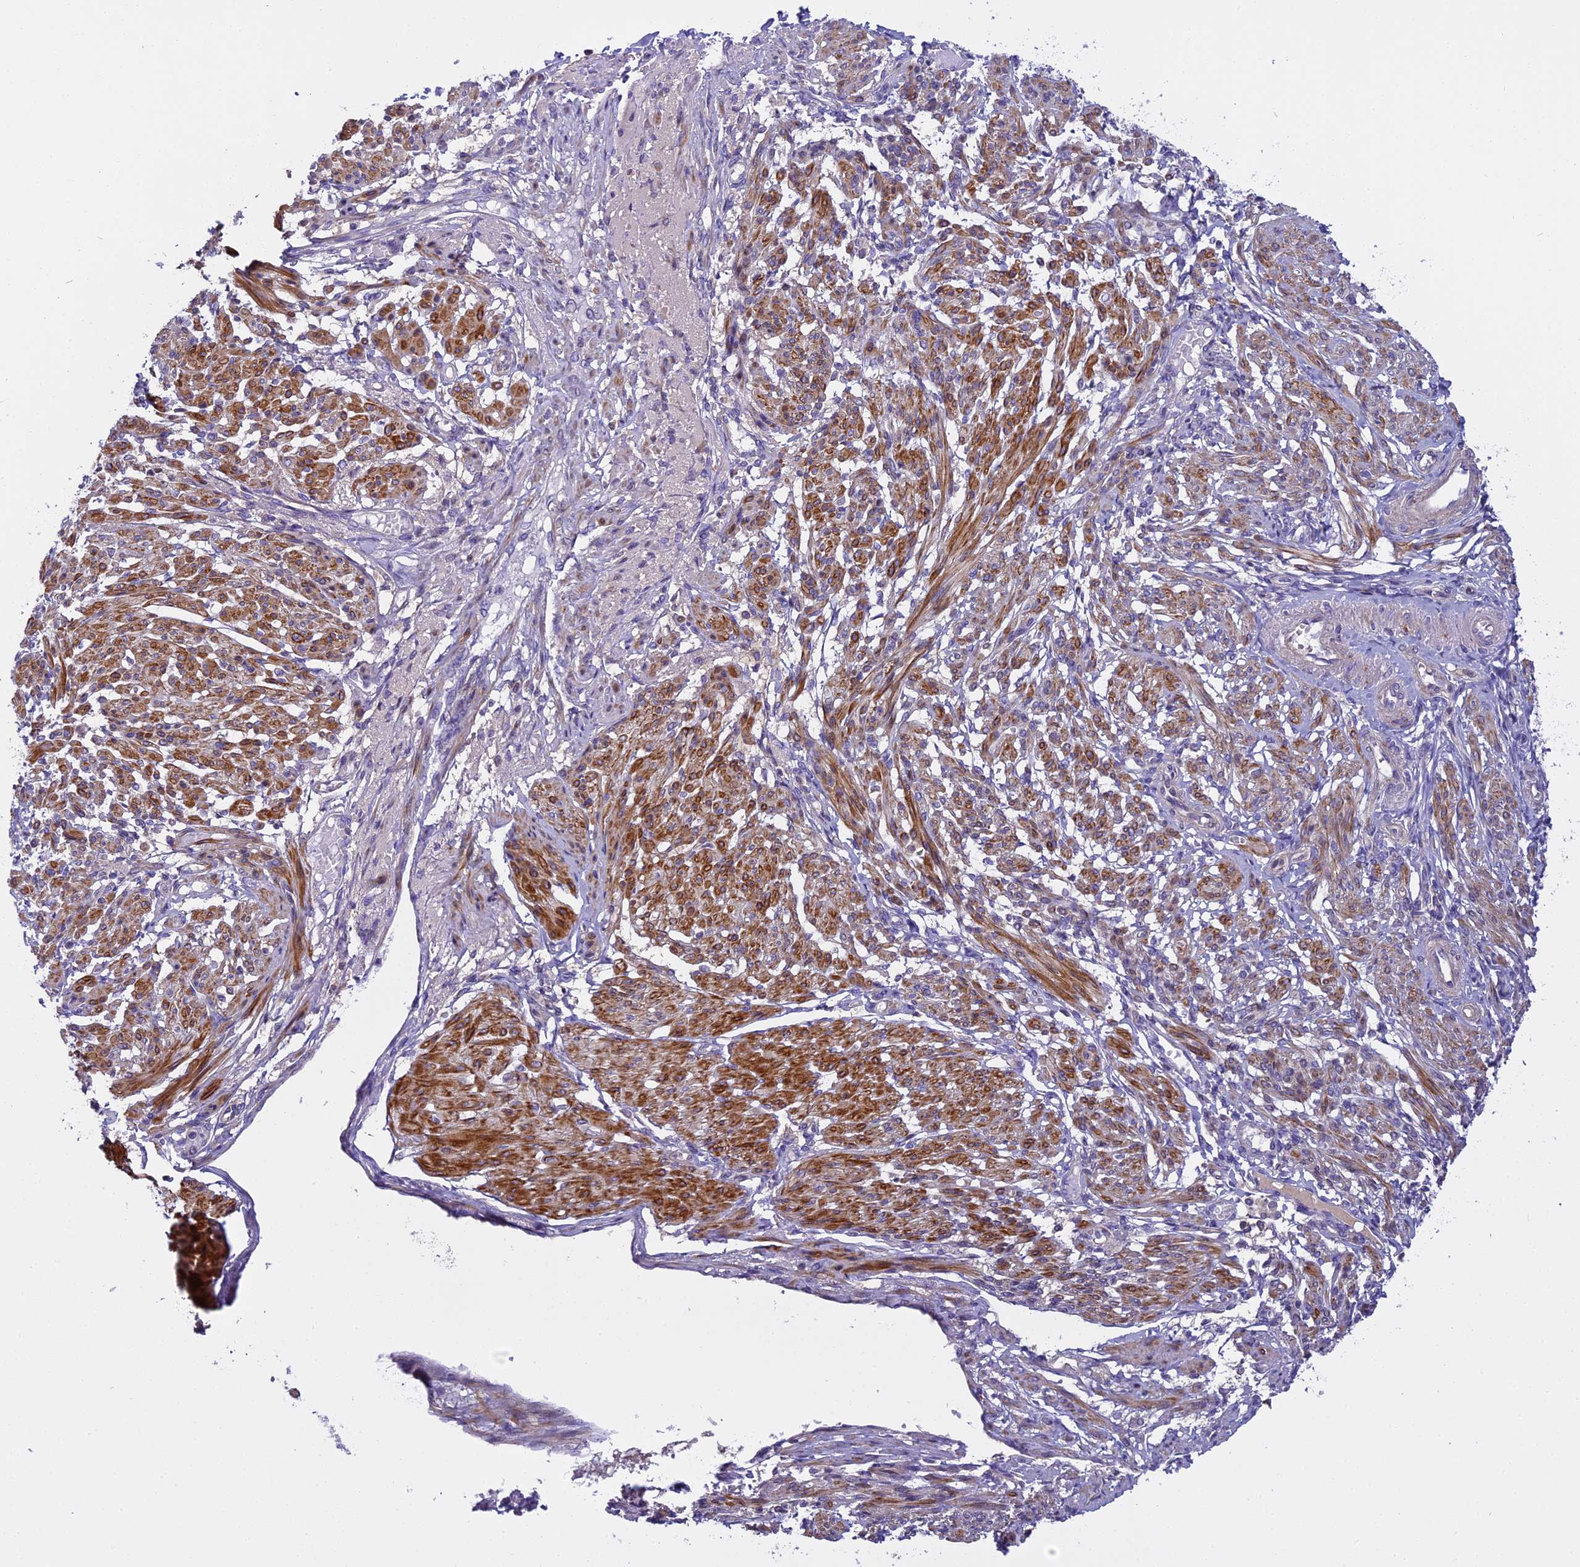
{"staining": {"intensity": "moderate", "quantity": "25%-75%", "location": "cytoplasmic/membranous"}, "tissue": "smooth muscle", "cell_type": "Smooth muscle cells", "image_type": "normal", "snomed": [{"axis": "morphology", "description": "Normal tissue, NOS"}, {"axis": "topography", "description": "Smooth muscle"}], "caption": "Unremarkable smooth muscle exhibits moderate cytoplasmic/membranous expression in about 25%-75% of smooth muscle cells The staining was performed using DAB, with brown indicating positive protein expression. Nuclei are stained blue with hematoxylin..", "gene": "FAM98C", "patient": {"sex": "female", "age": 39}}